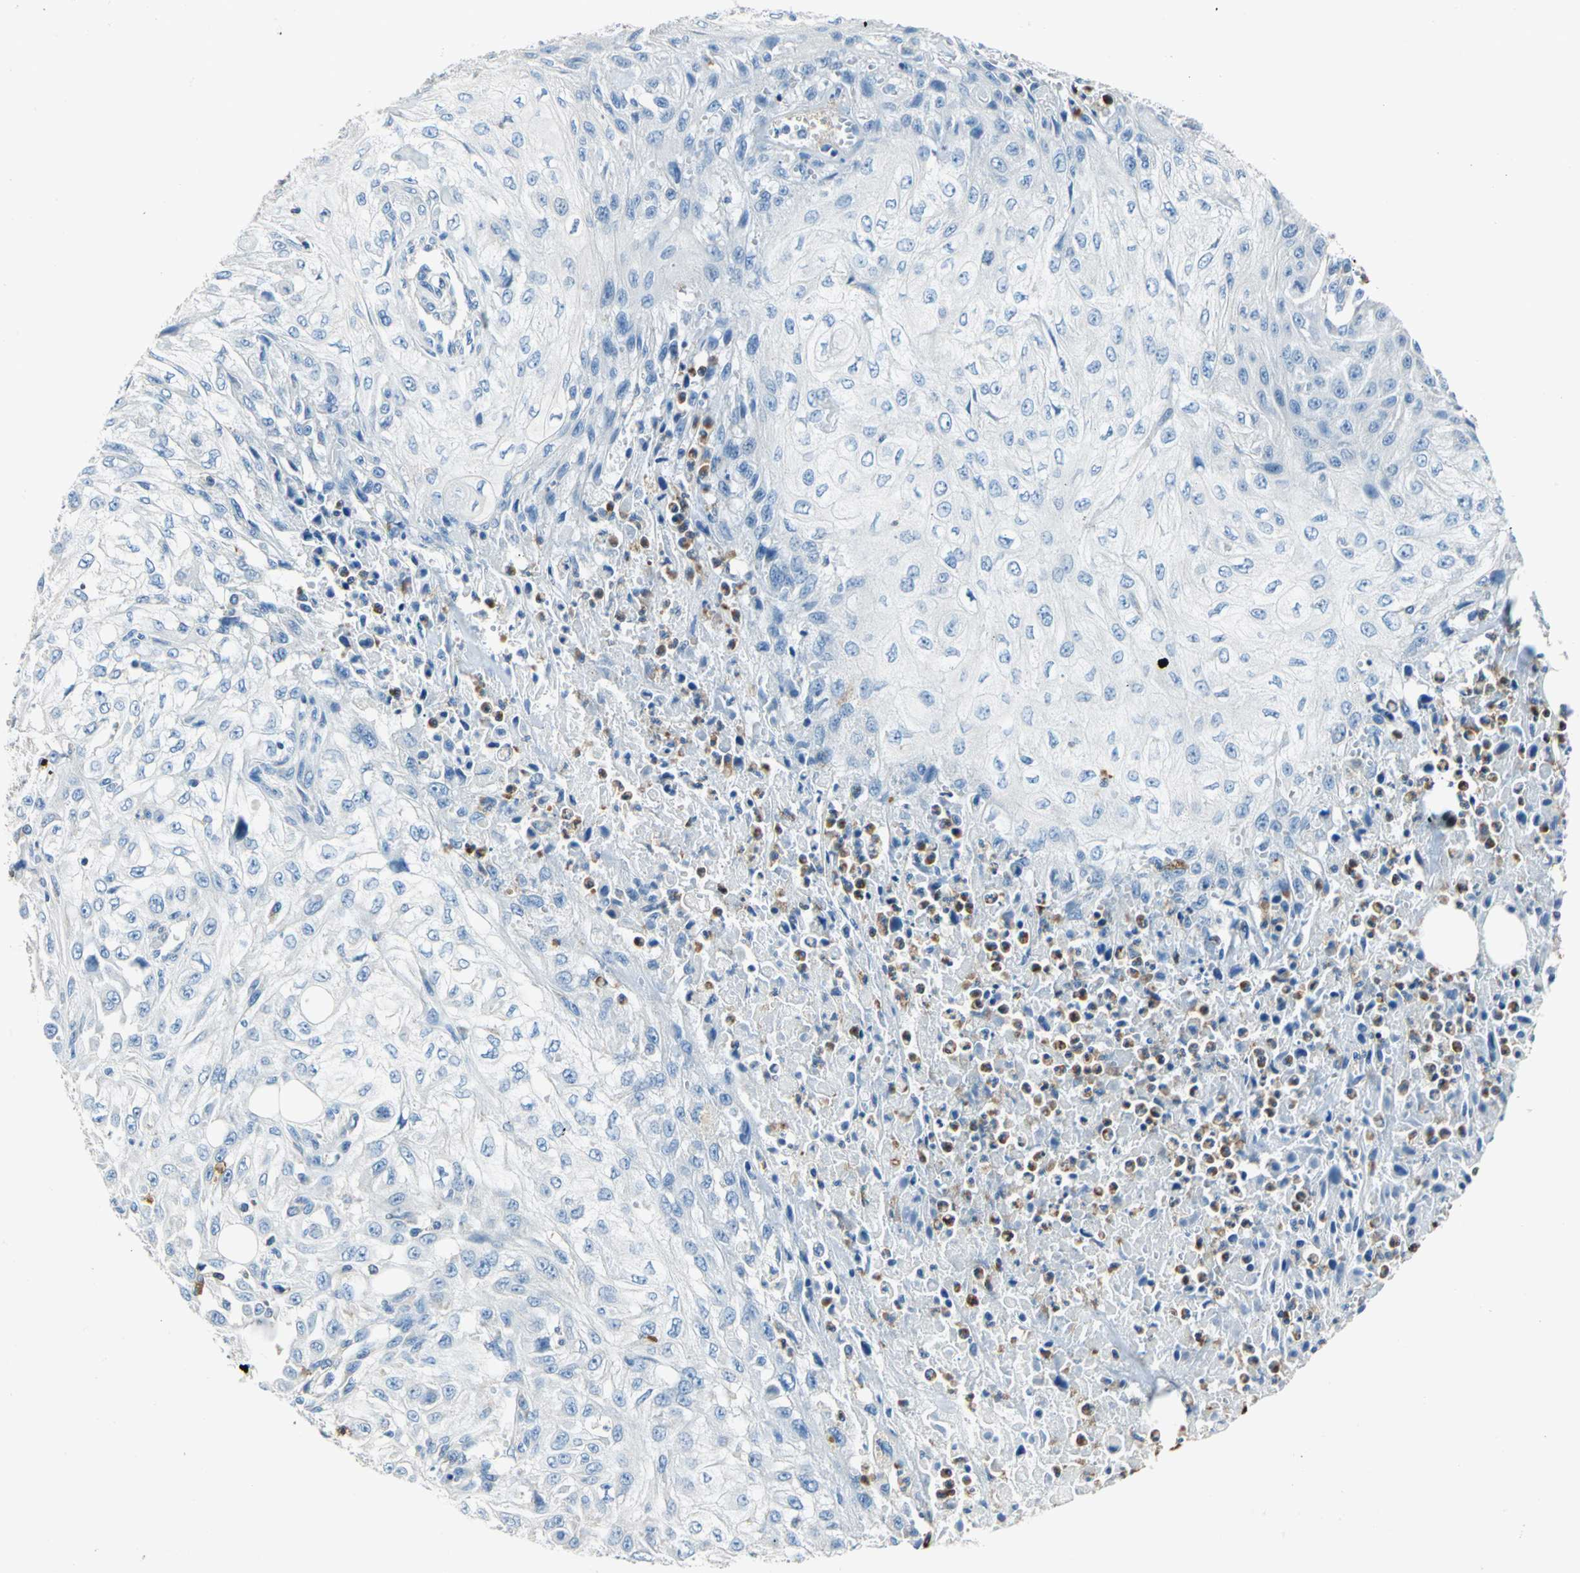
{"staining": {"intensity": "negative", "quantity": "none", "location": "none"}, "tissue": "skin cancer", "cell_type": "Tumor cells", "image_type": "cancer", "snomed": [{"axis": "morphology", "description": "Squamous cell carcinoma, NOS"}, {"axis": "topography", "description": "Skin"}], "caption": "DAB immunohistochemical staining of human skin squamous cell carcinoma displays no significant positivity in tumor cells.", "gene": "SEPTIN6", "patient": {"sex": "male", "age": 75}}